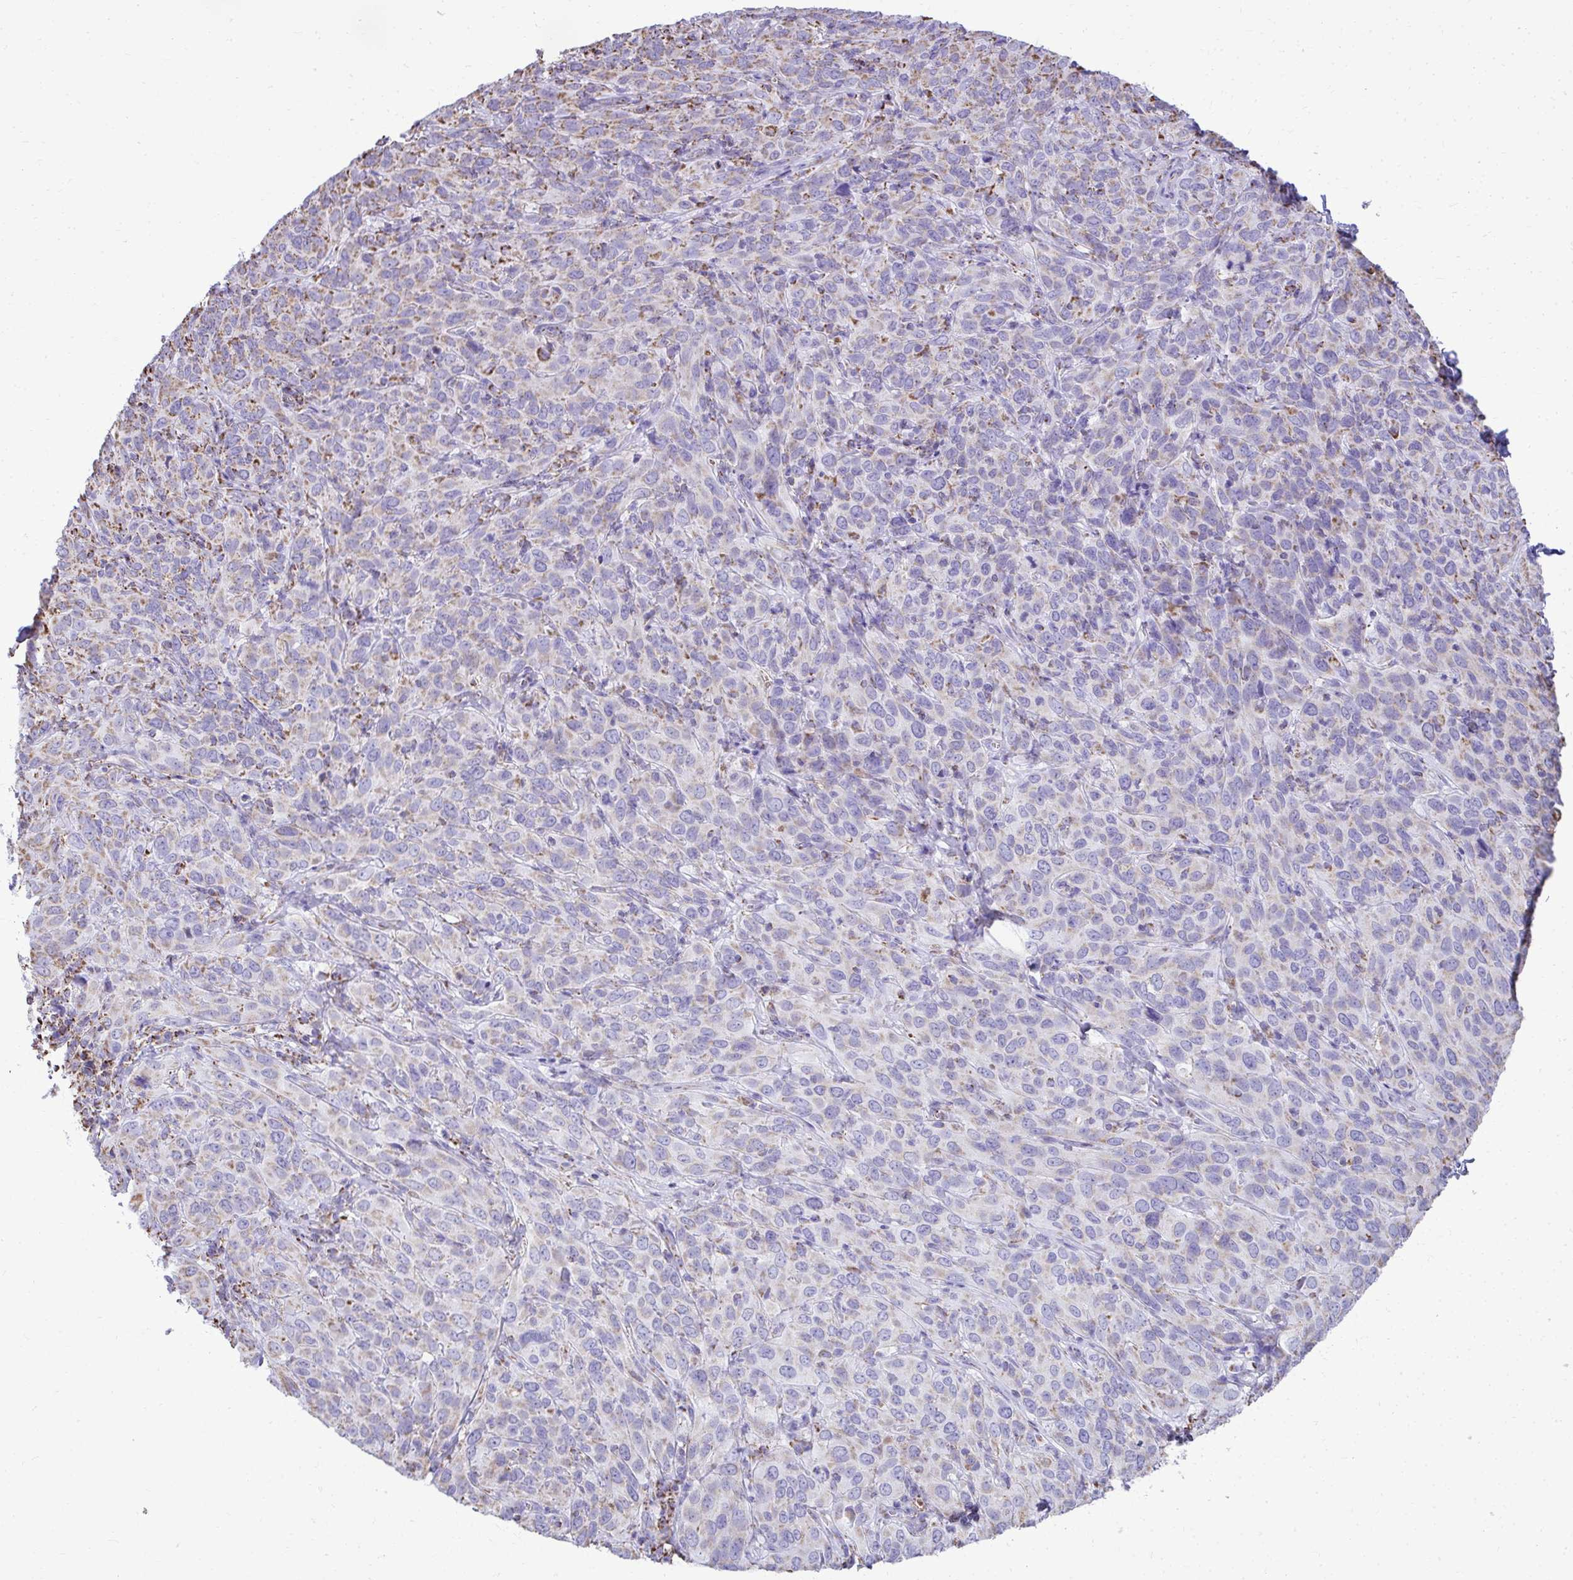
{"staining": {"intensity": "weak", "quantity": "<25%", "location": "cytoplasmic/membranous"}, "tissue": "cervical cancer", "cell_type": "Tumor cells", "image_type": "cancer", "snomed": [{"axis": "morphology", "description": "Squamous cell carcinoma, NOS"}, {"axis": "topography", "description": "Cervix"}], "caption": "High magnification brightfield microscopy of cervical cancer stained with DAB (3,3'-diaminobenzidine) (brown) and counterstained with hematoxylin (blue): tumor cells show no significant positivity.", "gene": "MPZL2", "patient": {"sex": "female", "age": 51}}